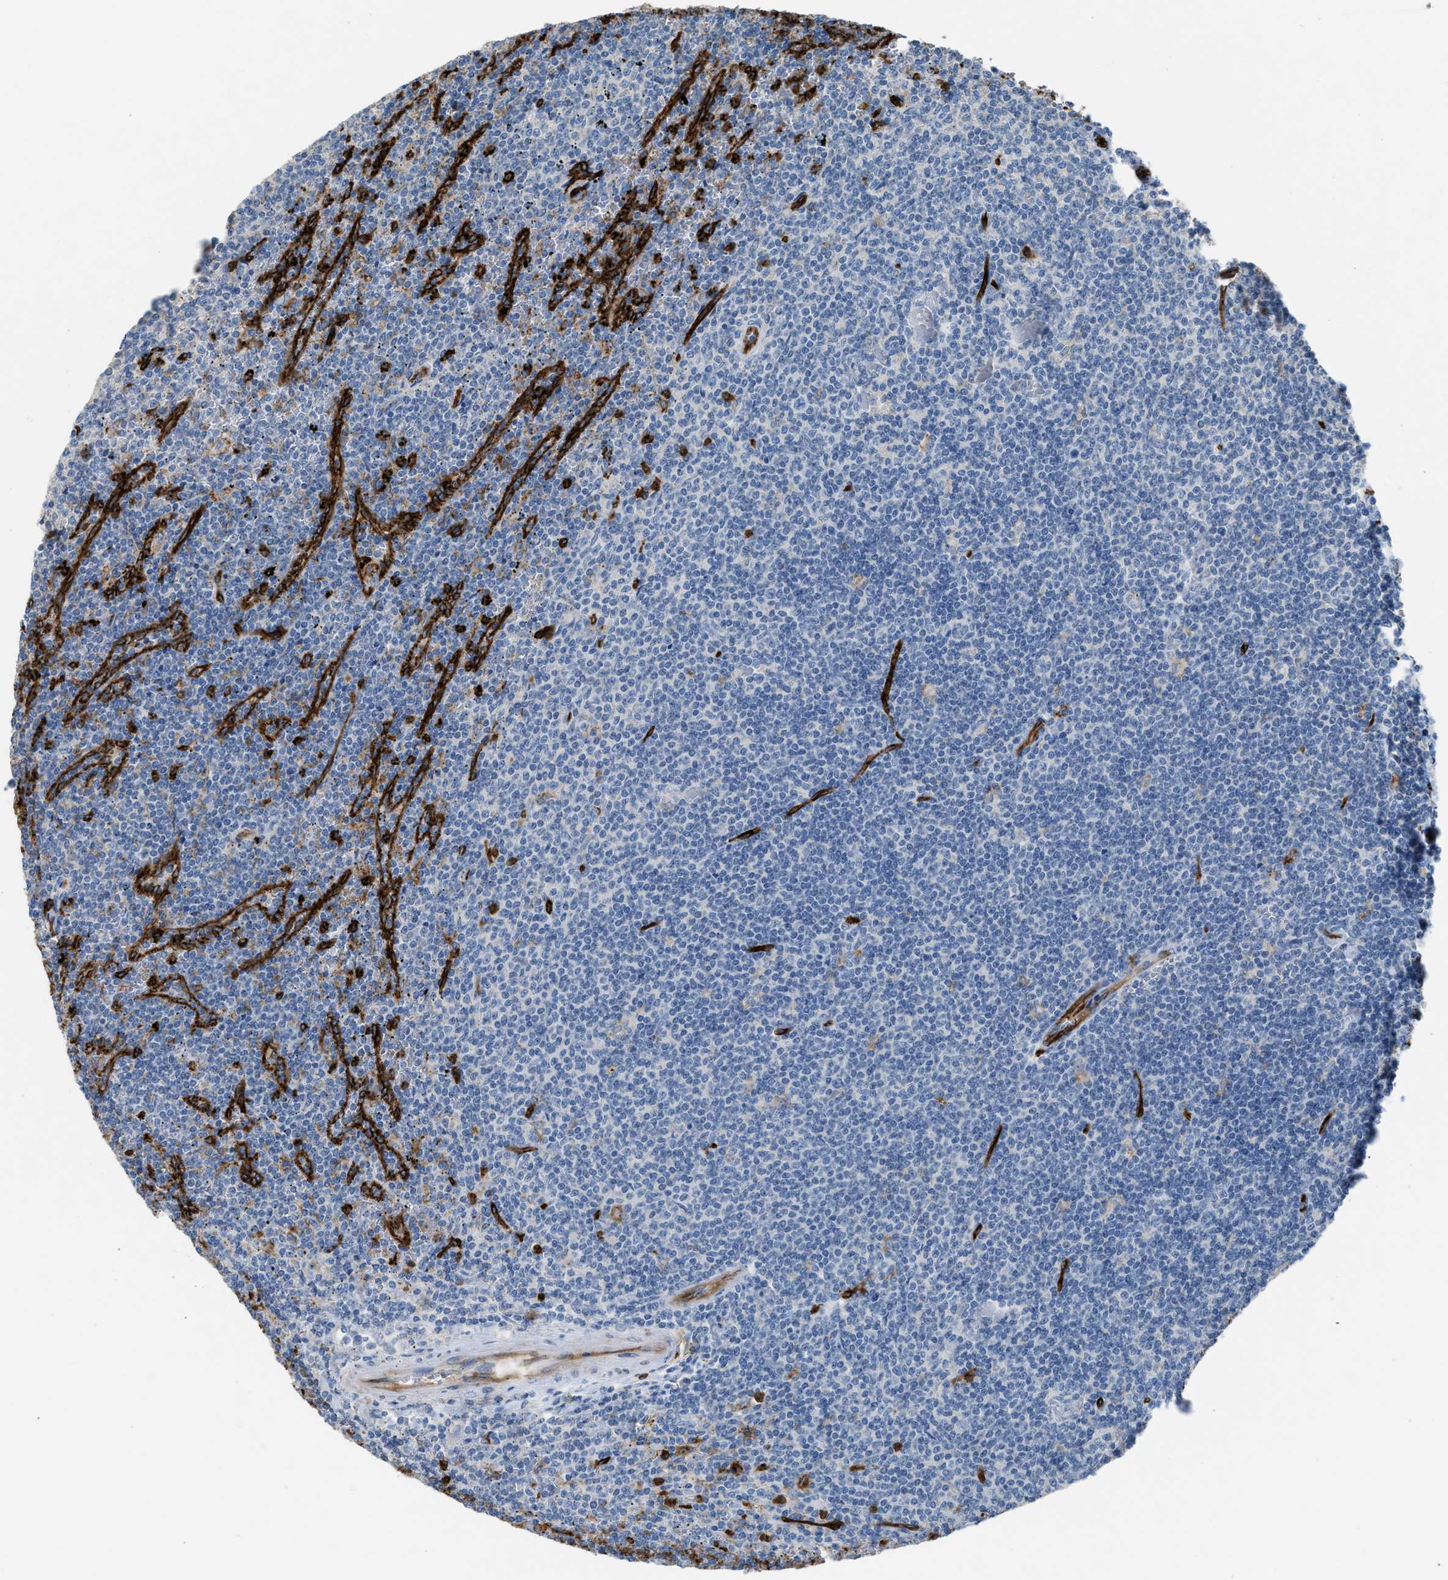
{"staining": {"intensity": "negative", "quantity": "none", "location": "none"}, "tissue": "lymphoma", "cell_type": "Tumor cells", "image_type": "cancer", "snomed": [{"axis": "morphology", "description": "Malignant lymphoma, non-Hodgkin's type, Low grade"}, {"axis": "topography", "description": "Spleen"}], "caption": "High power microscopy photomicrograph of an immunohistochemistry image of low-grade malignant lymphoma, non-Hodgkin's type, revealing no significant expression in tumor cells.", "gene": "DYSF", "patient": {"sex": "female", "age": 50}}